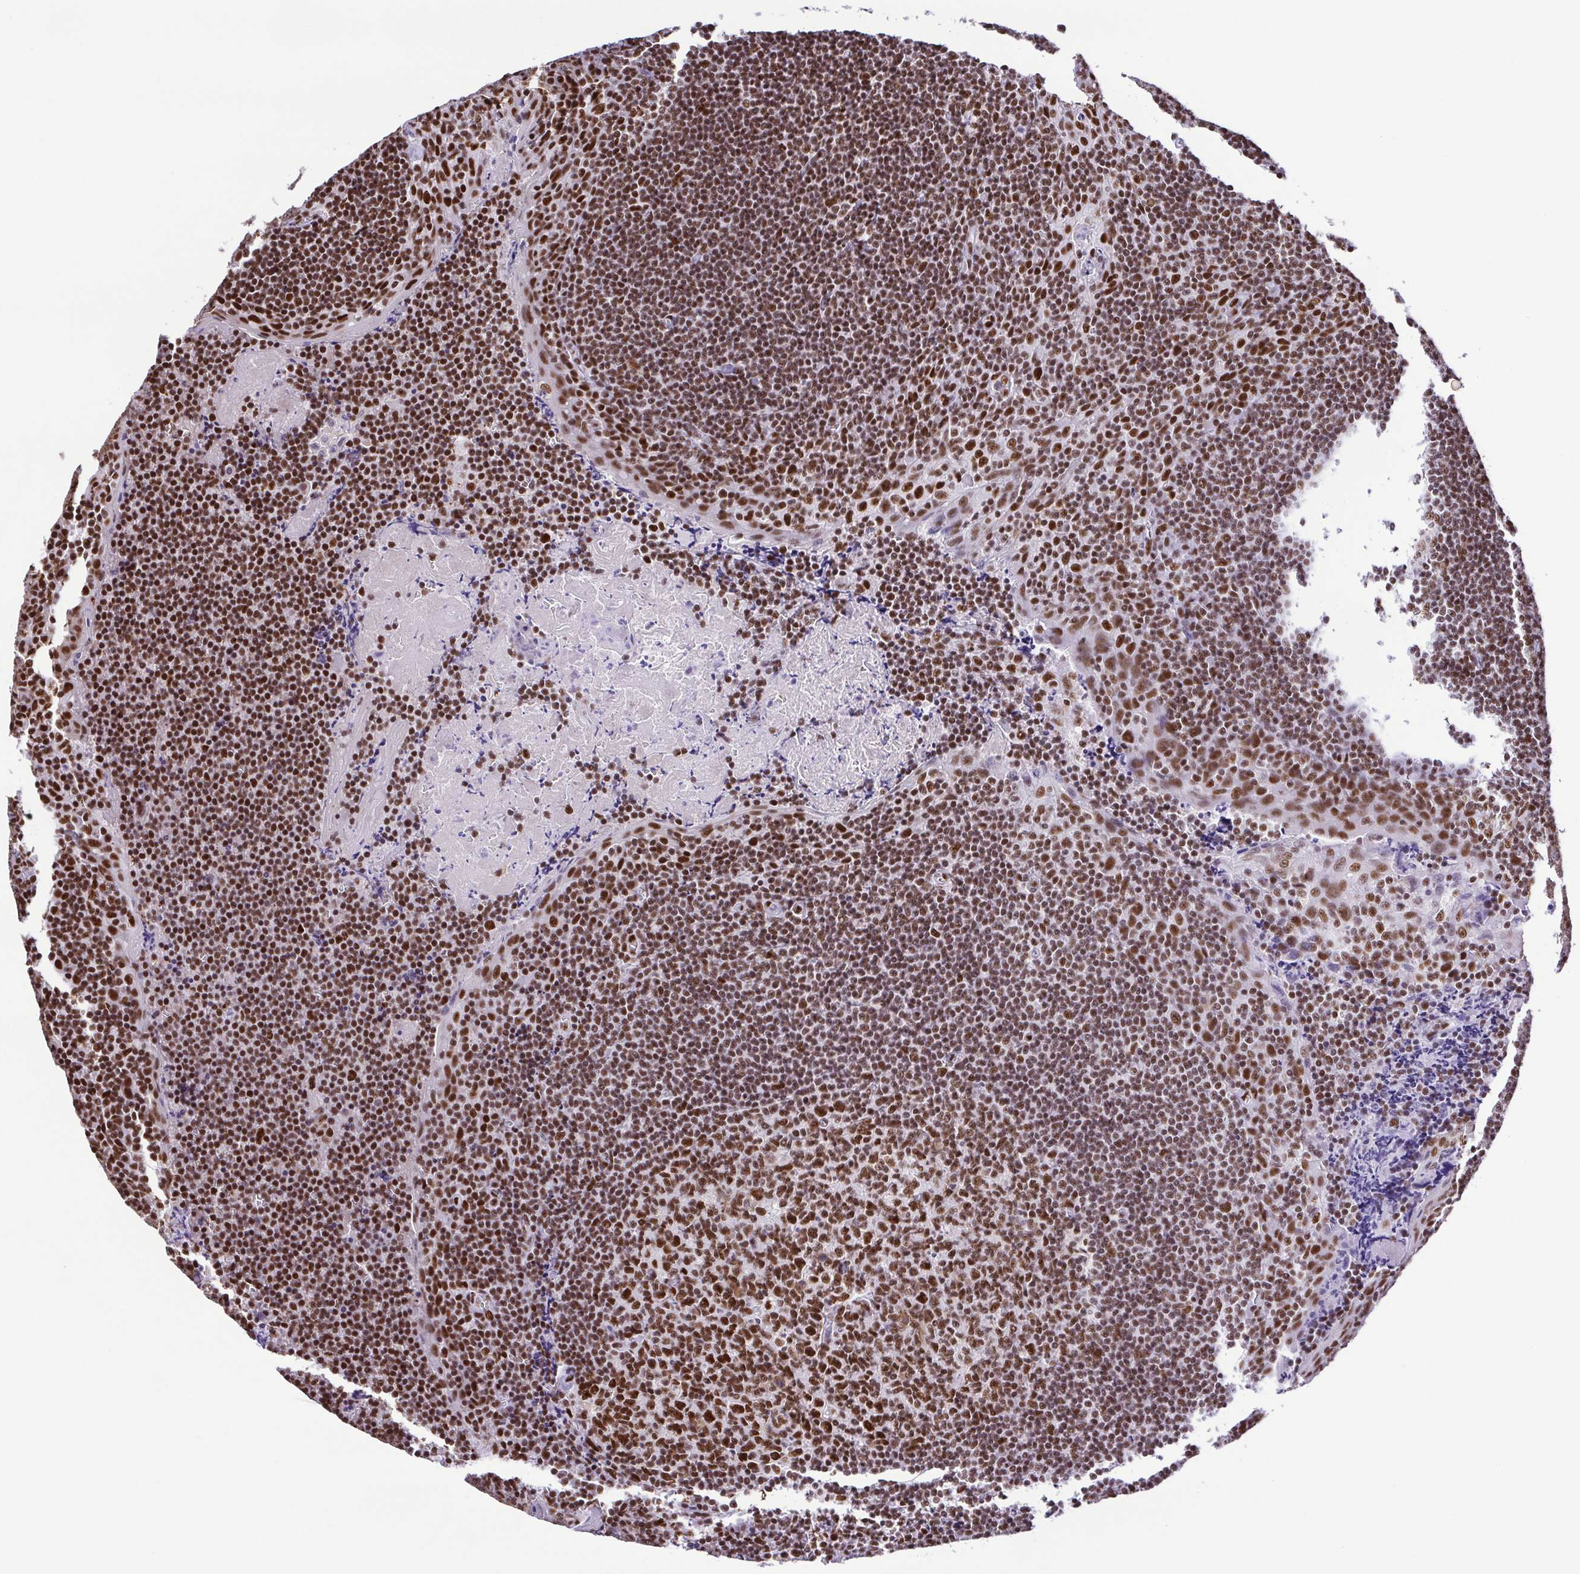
{"staining": {"intensity": "moderate", "quantity": ">75%", "location": "nuclear"}, "tissue": "tonsil", "cell_type": "Germinal center cells", "image_type": "normal", "snomed": [{"axis": "morphology", "description": "Normal tissue, NOS"}, {"axis": "morphology", "description": "Inflammation, NOS"}, {"axis": "topography", "description": "Tonsil"}], "caption": "Brown immunohistochemical staining in normal human tonsil reveals moderate nuclear expression in approximately >75% of germinal center cells.", "gene": "TRIM28", "patient": {"sex": "female", "age": 31}}